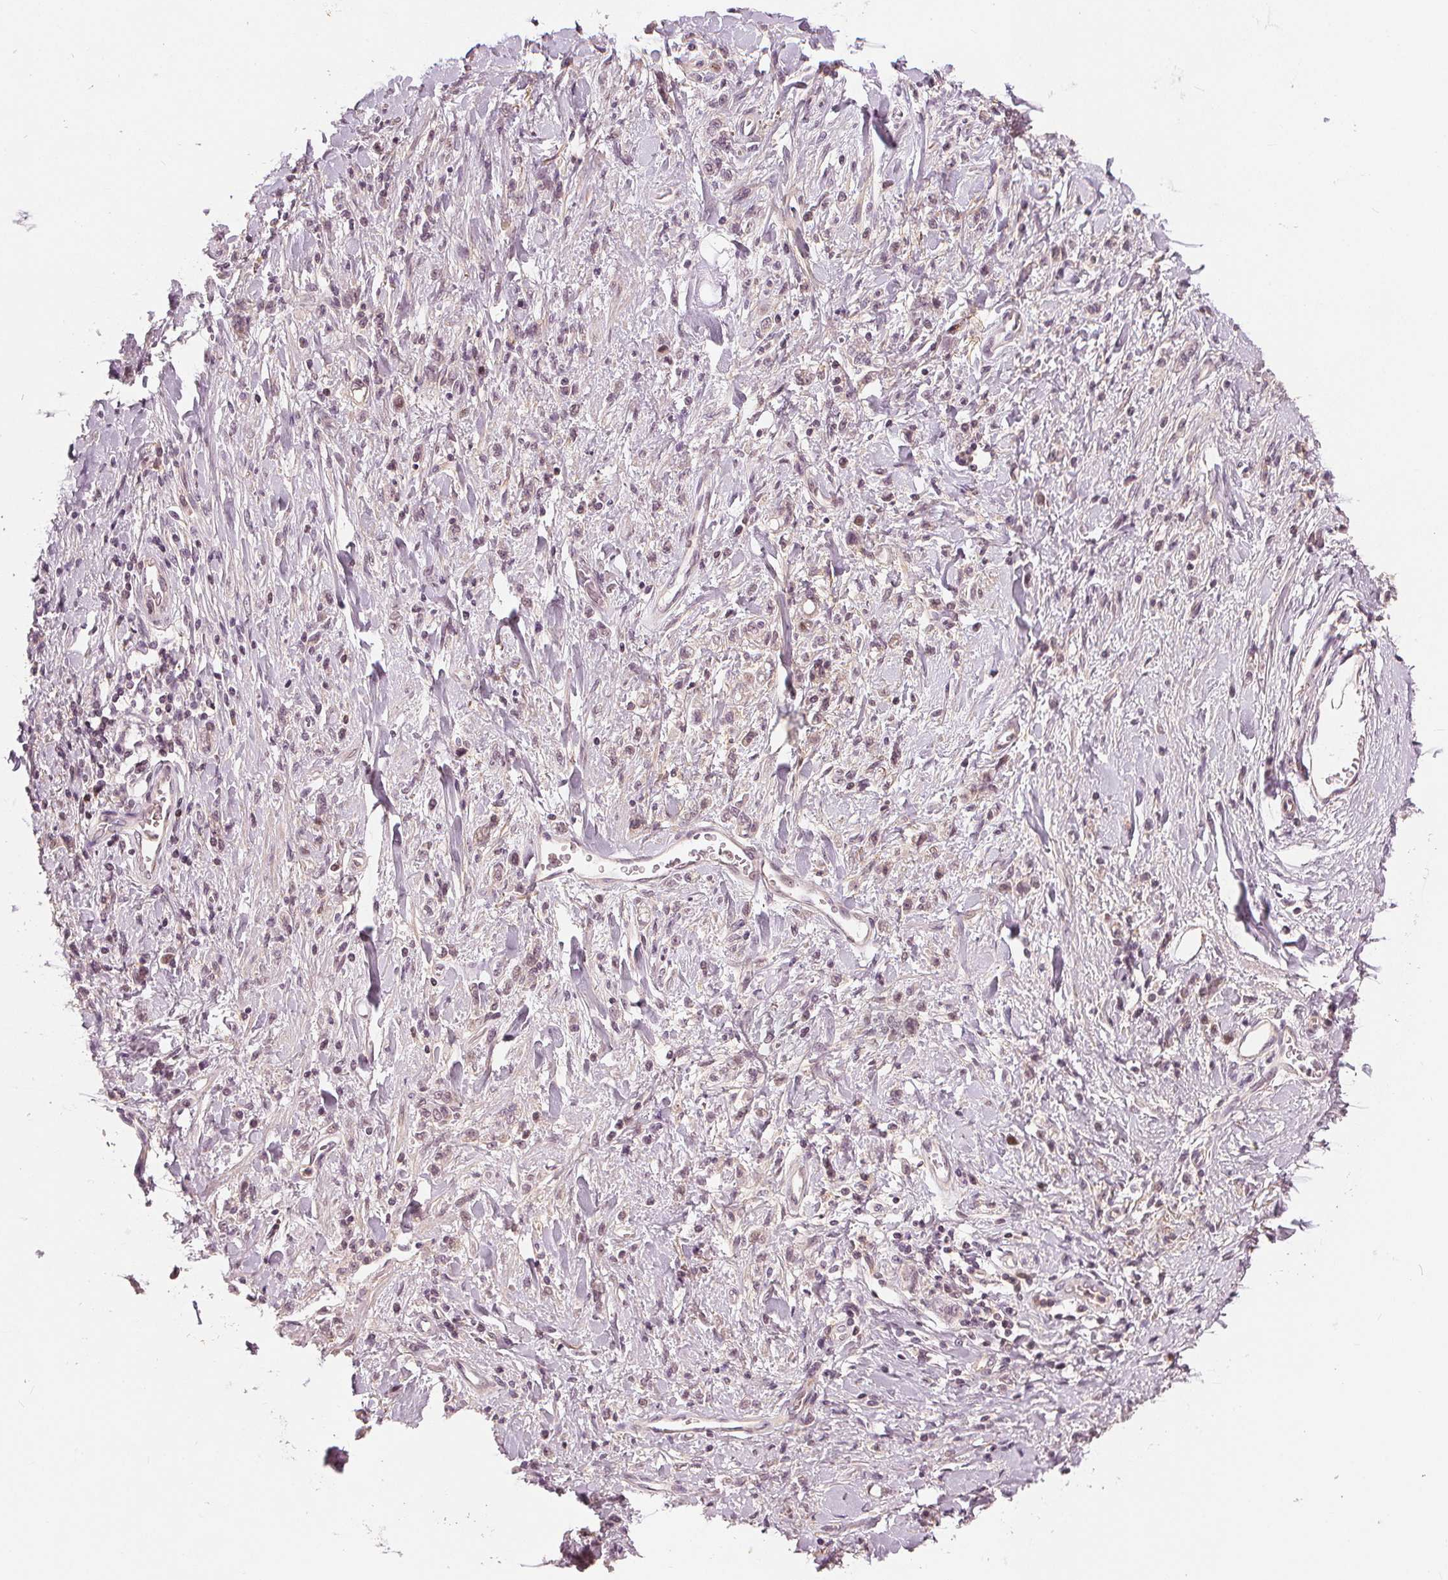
{"staining": {"intensity": "negative", "quantity": "none", "location": "none"}, "tissue": "stomach cancer", "cell_type": "Tumor cells", "image_type": "cancer", "snomed": [{"axis": "morphology", "description": "Adenocarcinoma, NOS"}, {"axis": "topography", "description": "Stomach"}], "caption": "Human stomach cancer (adenocarcinoma) stained for a protein using immunohistochemistry exhibits no staining in tumor cells.", "gene": "SLC34A1", "patient": {"sex": "male", "age": 77}}